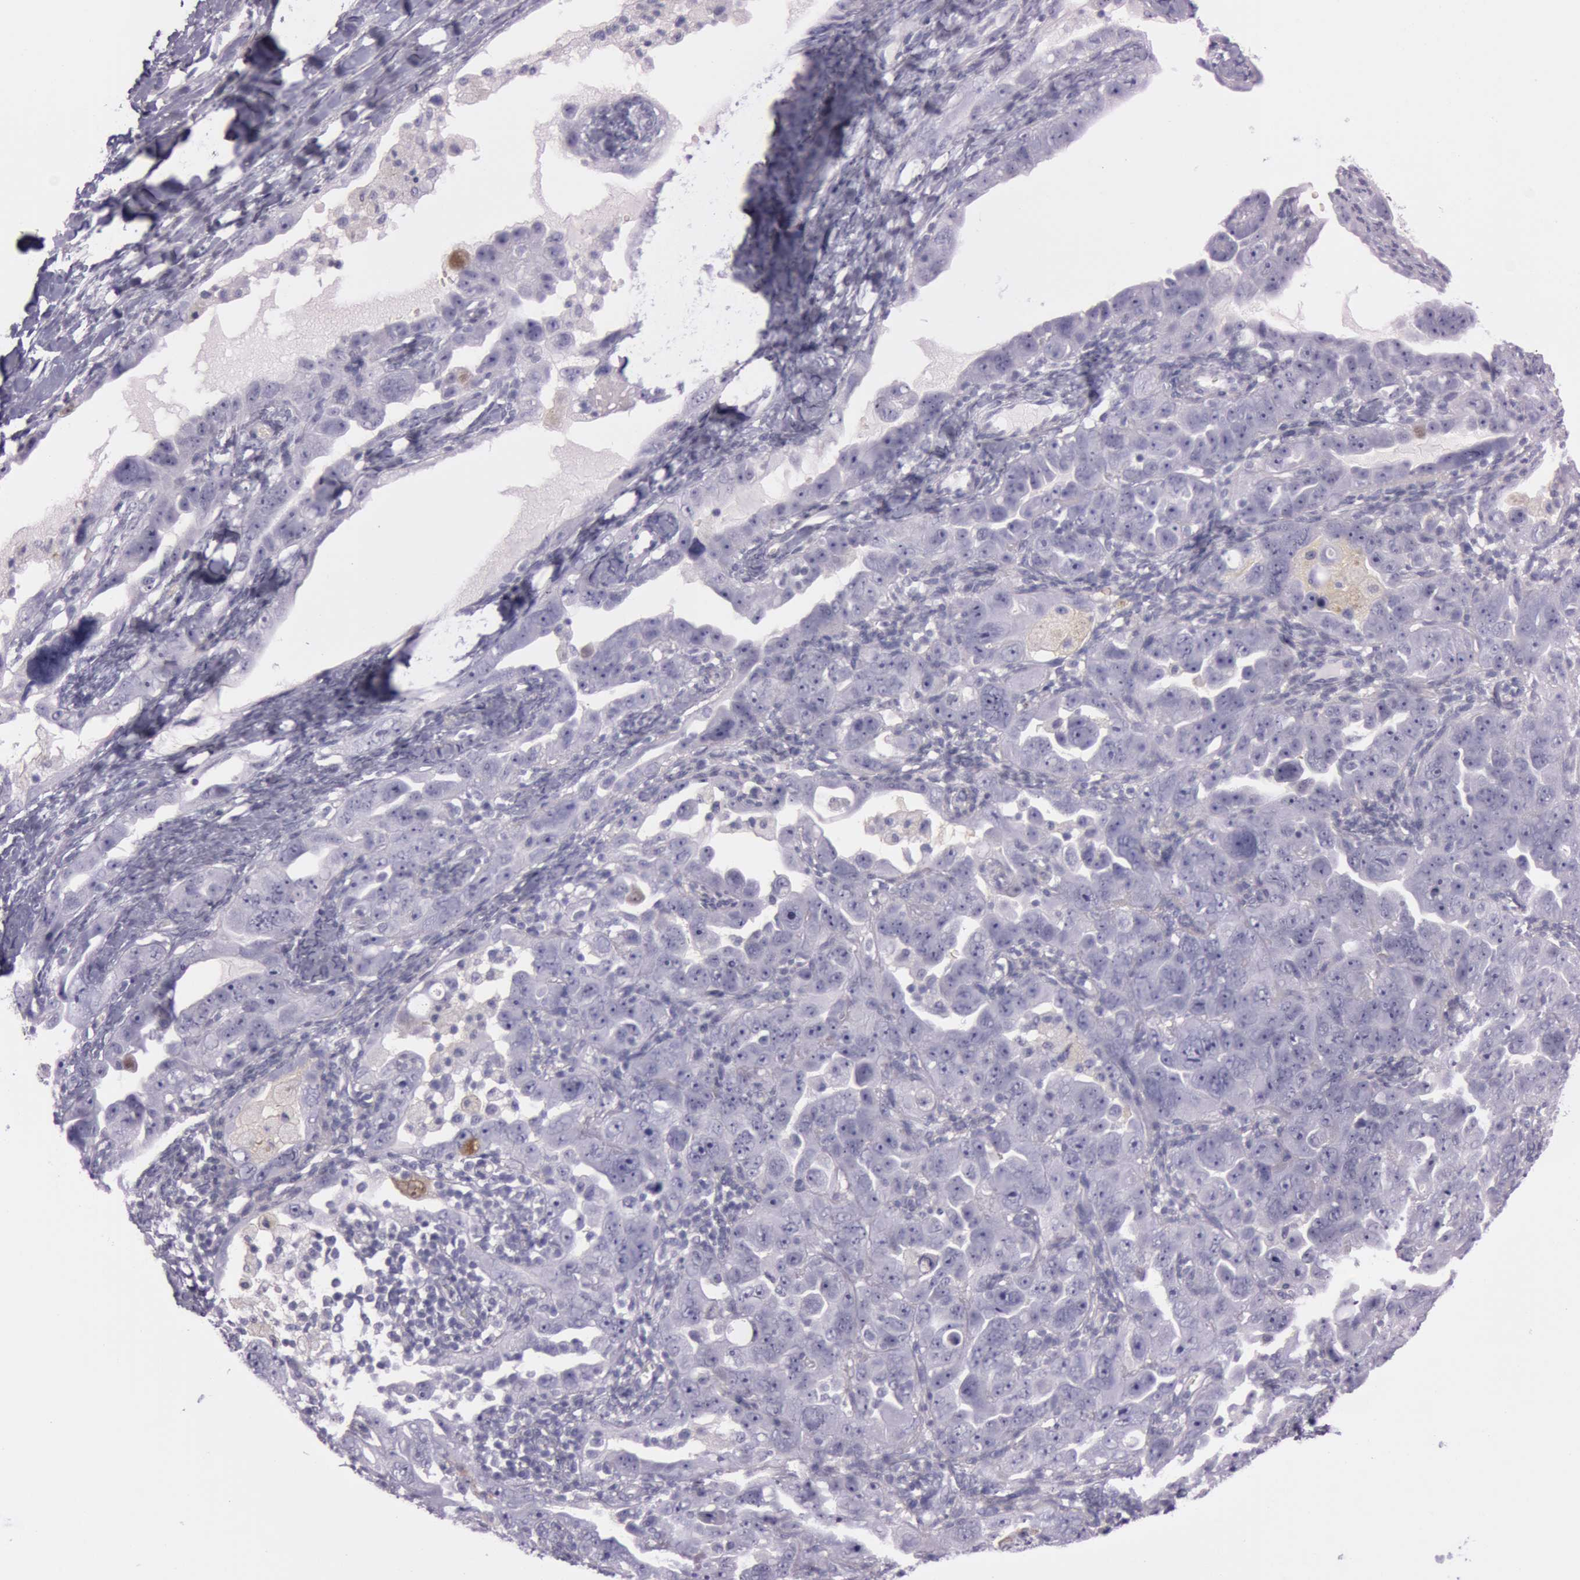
{"staining": {"intensity": "negative", "quantity": "none", "location": "none"}, "tissue": "ovarian cancer", "cell_type": "Tumor cells", "image_type": "cancer", "snomed": [{"axis": "morphology", "description": "Cystadenocarcinoma, serous, NOS"}, {"axis": "topography", "description": "Ovary"}], "caption": "IHC of human ovarian cancer shows no staining in tumor cells.", "gene": "S100A7", "patient": {"sex": "female", "age": 66}}